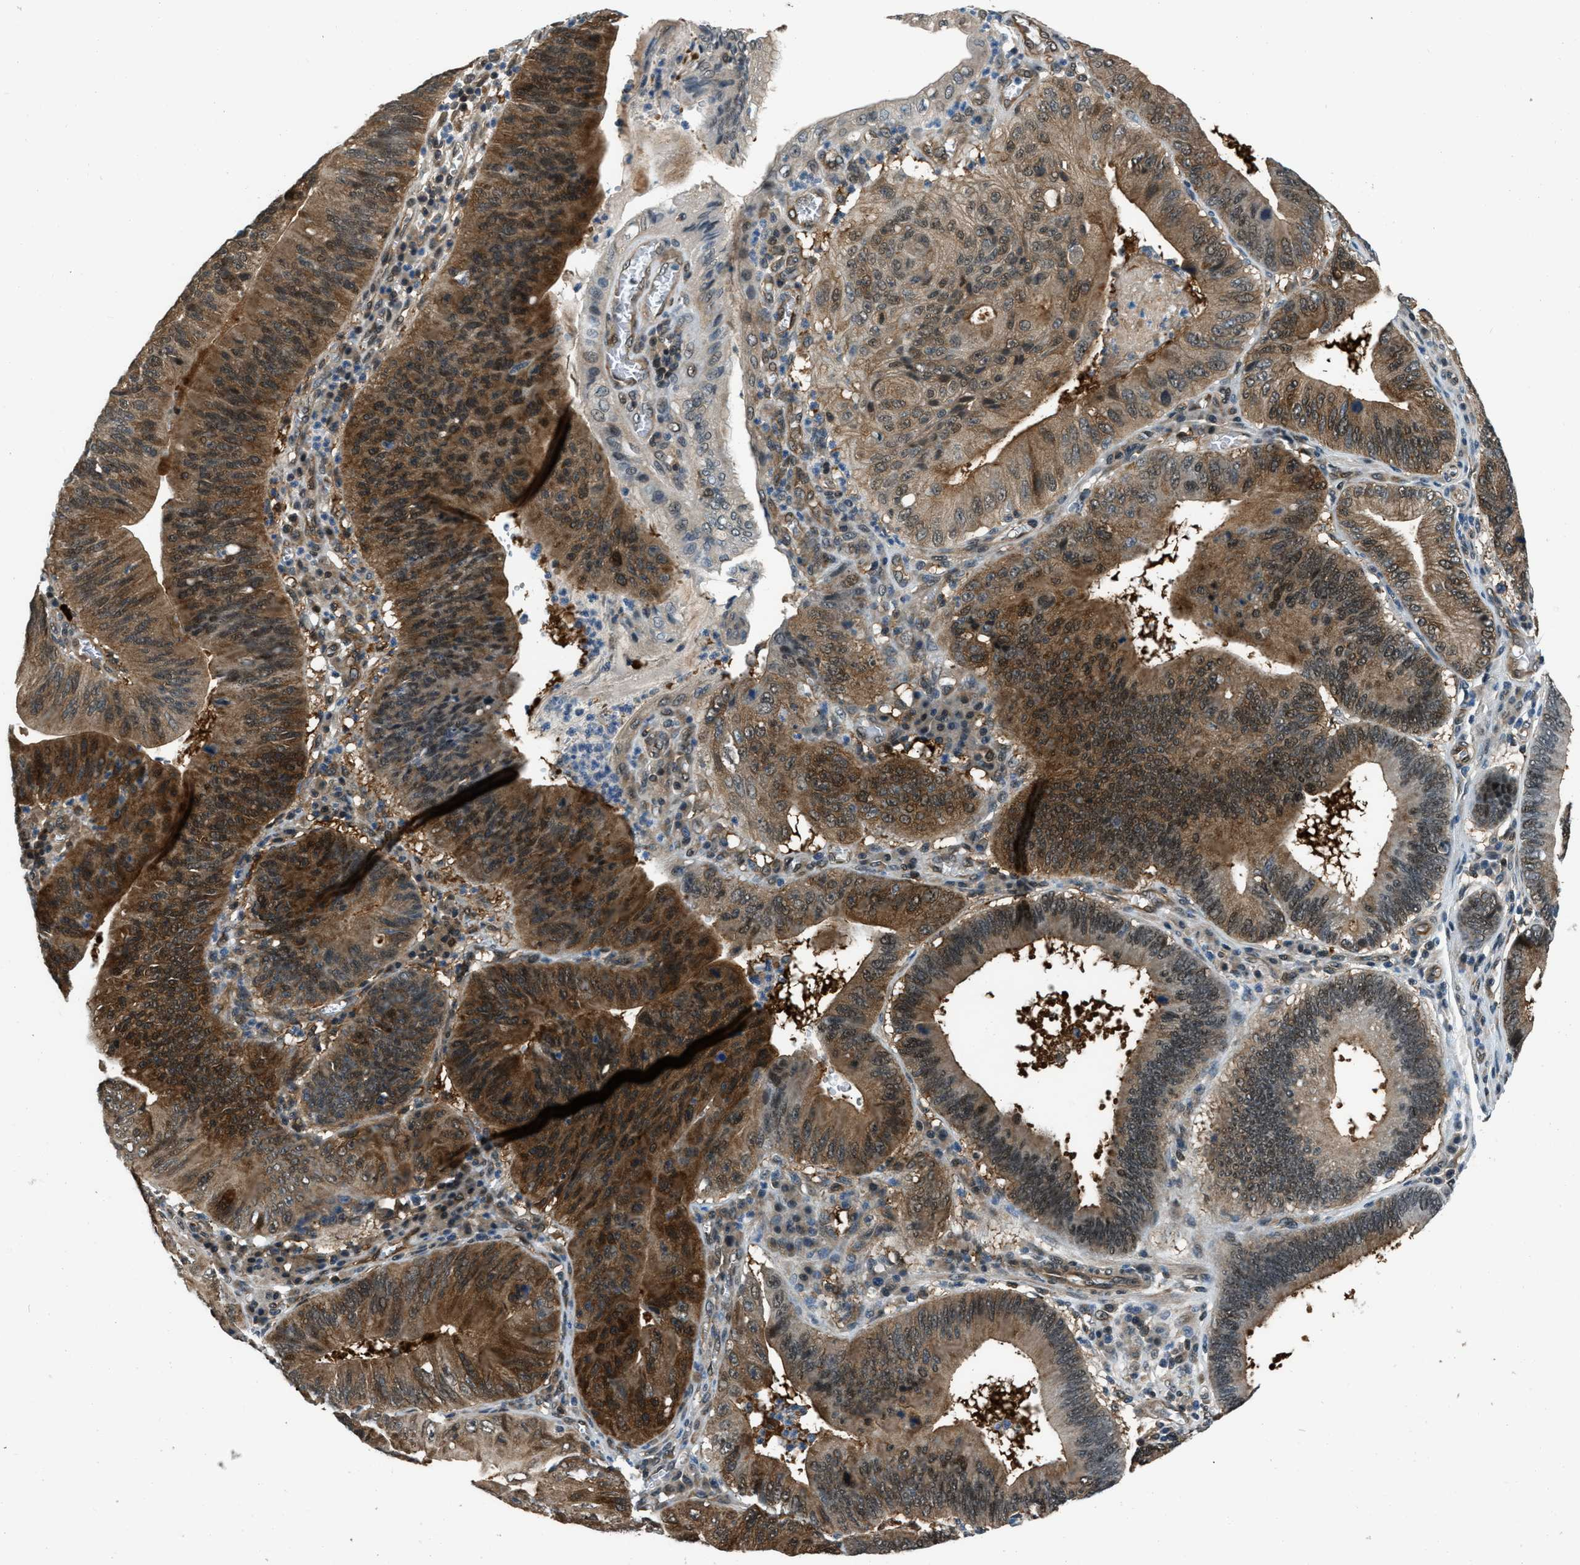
{"staining": {"intensity": "strong", "quantity": "25%-75%", "location": "cytoplasmic/membranous,nuclear"}, "tissue": "stomach cancer", "cell_type": "Tumor cells", "image_type": "cancer", "snomed": [{"axis": "morphology", "description": "Adenocarcinoma, NOS"}, {"axis": "topography", "description": "Stomach"}], "caption": "Stomach cancer (adenocarcinoma) stained with a brown dye shows strong cytoplasmic/membranous and nuclear positive positivity in about 25%-75% of tumor cells.", "gene": "NUDCD3", "patient": {"sex": "male", "age": 59}}